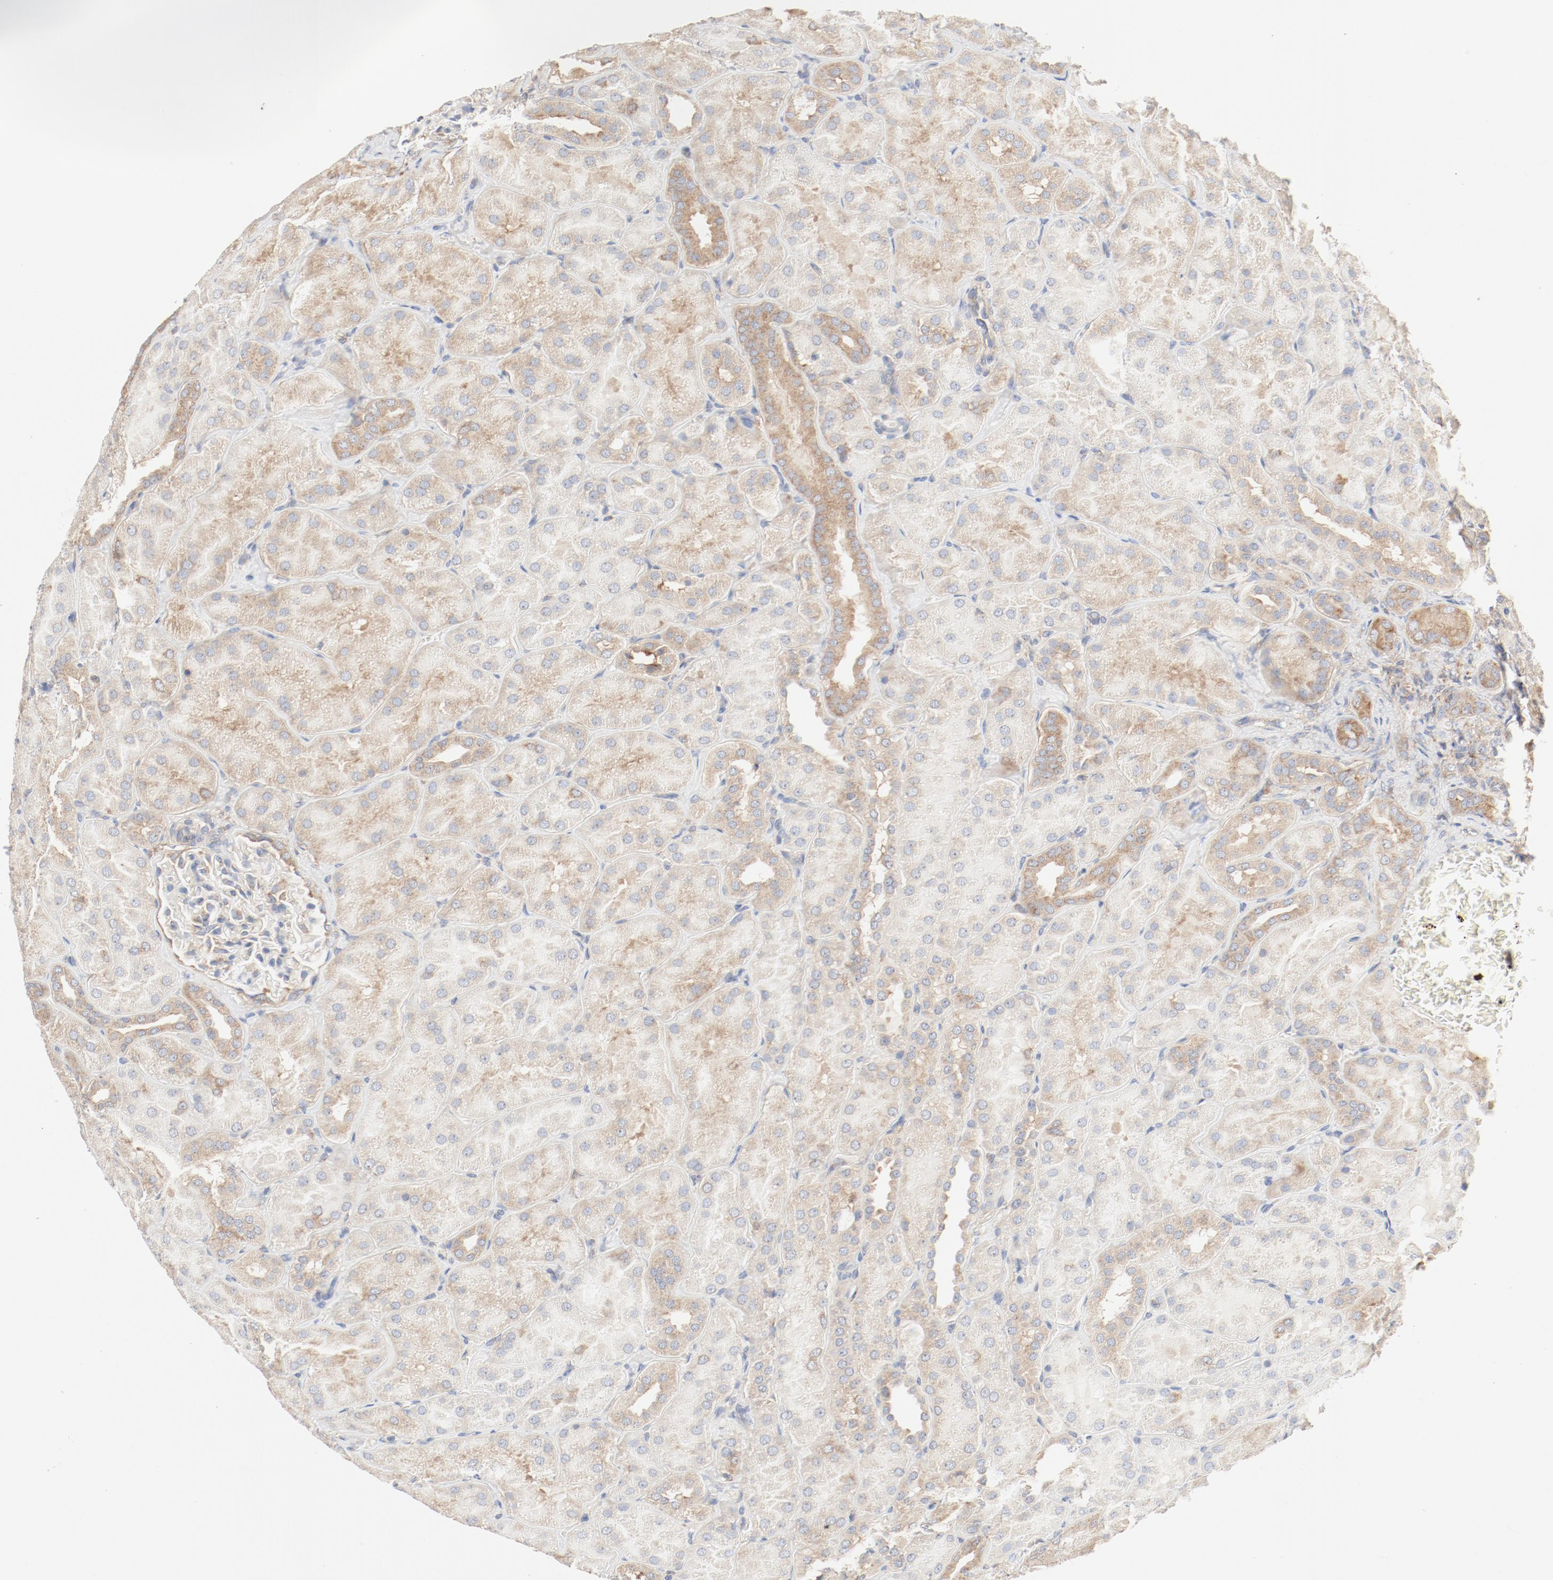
{"staining": {"intensity": "weak", "quantity": "25%-75%", "location": "cytoplasmic/membranous"}, "tissue": "kidney", "cell_type": "Cells in glomeruli", "image_type": "normal", "snomed": [{"axis": "morphology", "description": "Normal tissue, NOS"}, {"axis": "topography", "description": "Kidney"}], "caption": "Immunohistochemical staining of normal kidney displays weak cytoplasmic/membranous protein staining in about 25%-75% of cells in glomeruli.", "gene": "RPS6", "patient": {"sex": "male", "age": 28}}